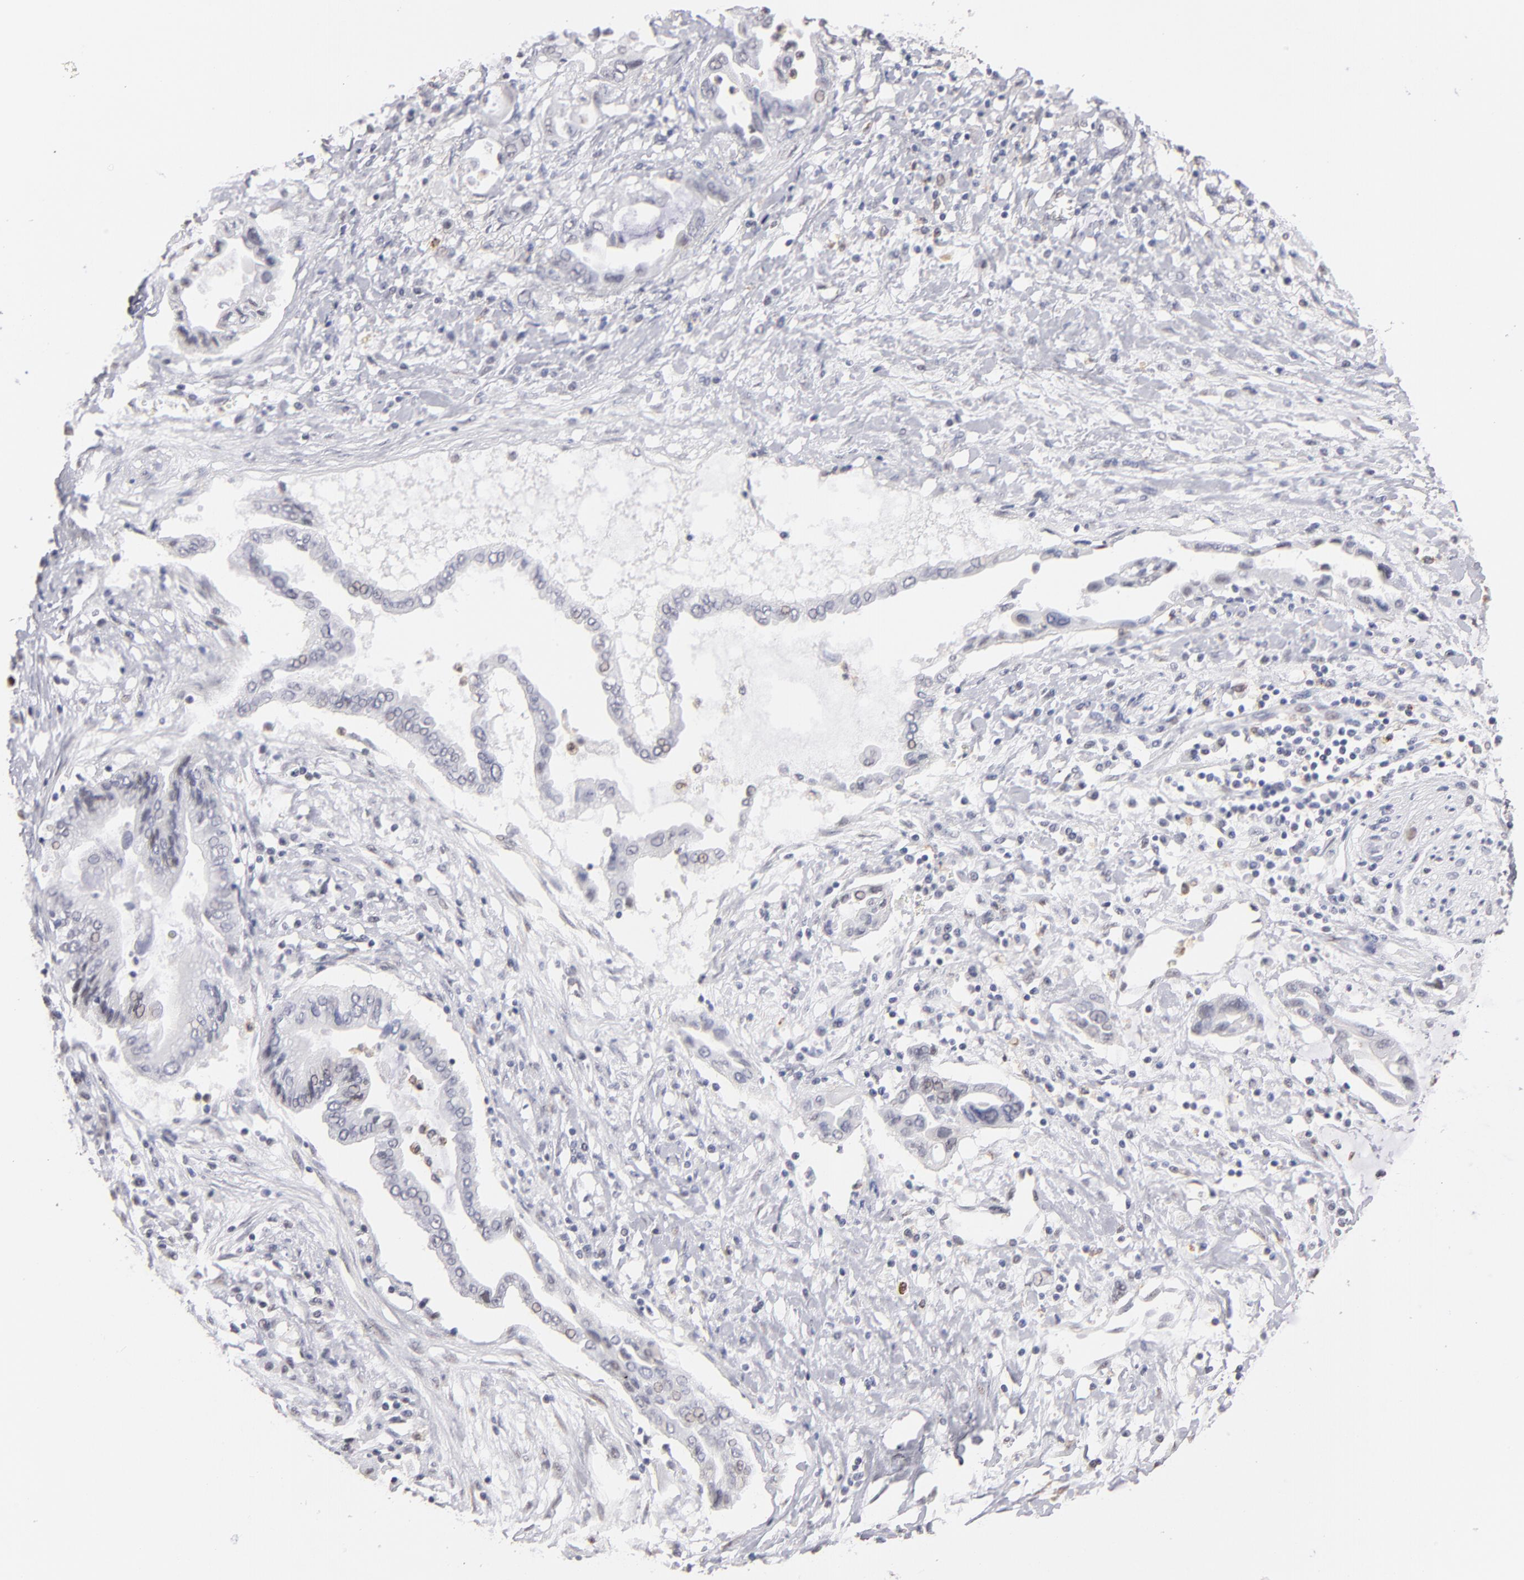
{"staining": {"intensity": "negative", "quantity": "none", "location": "none"}, "tissue": "pancreatic cancer", "cell_type": "Tumor cells", "image_type": "cancer", "snomed": [{"axis": "morphology", "description": "Adenocarcinoma, NOS"}, {"axis": "topography", "description": "Pancreas"}], "caption": "Histopathology image shows no significant protein expression in tumor cells of pancreatic cancer.", "gene": "MGAM", "patient": {"sex": "female", "age": 57}}